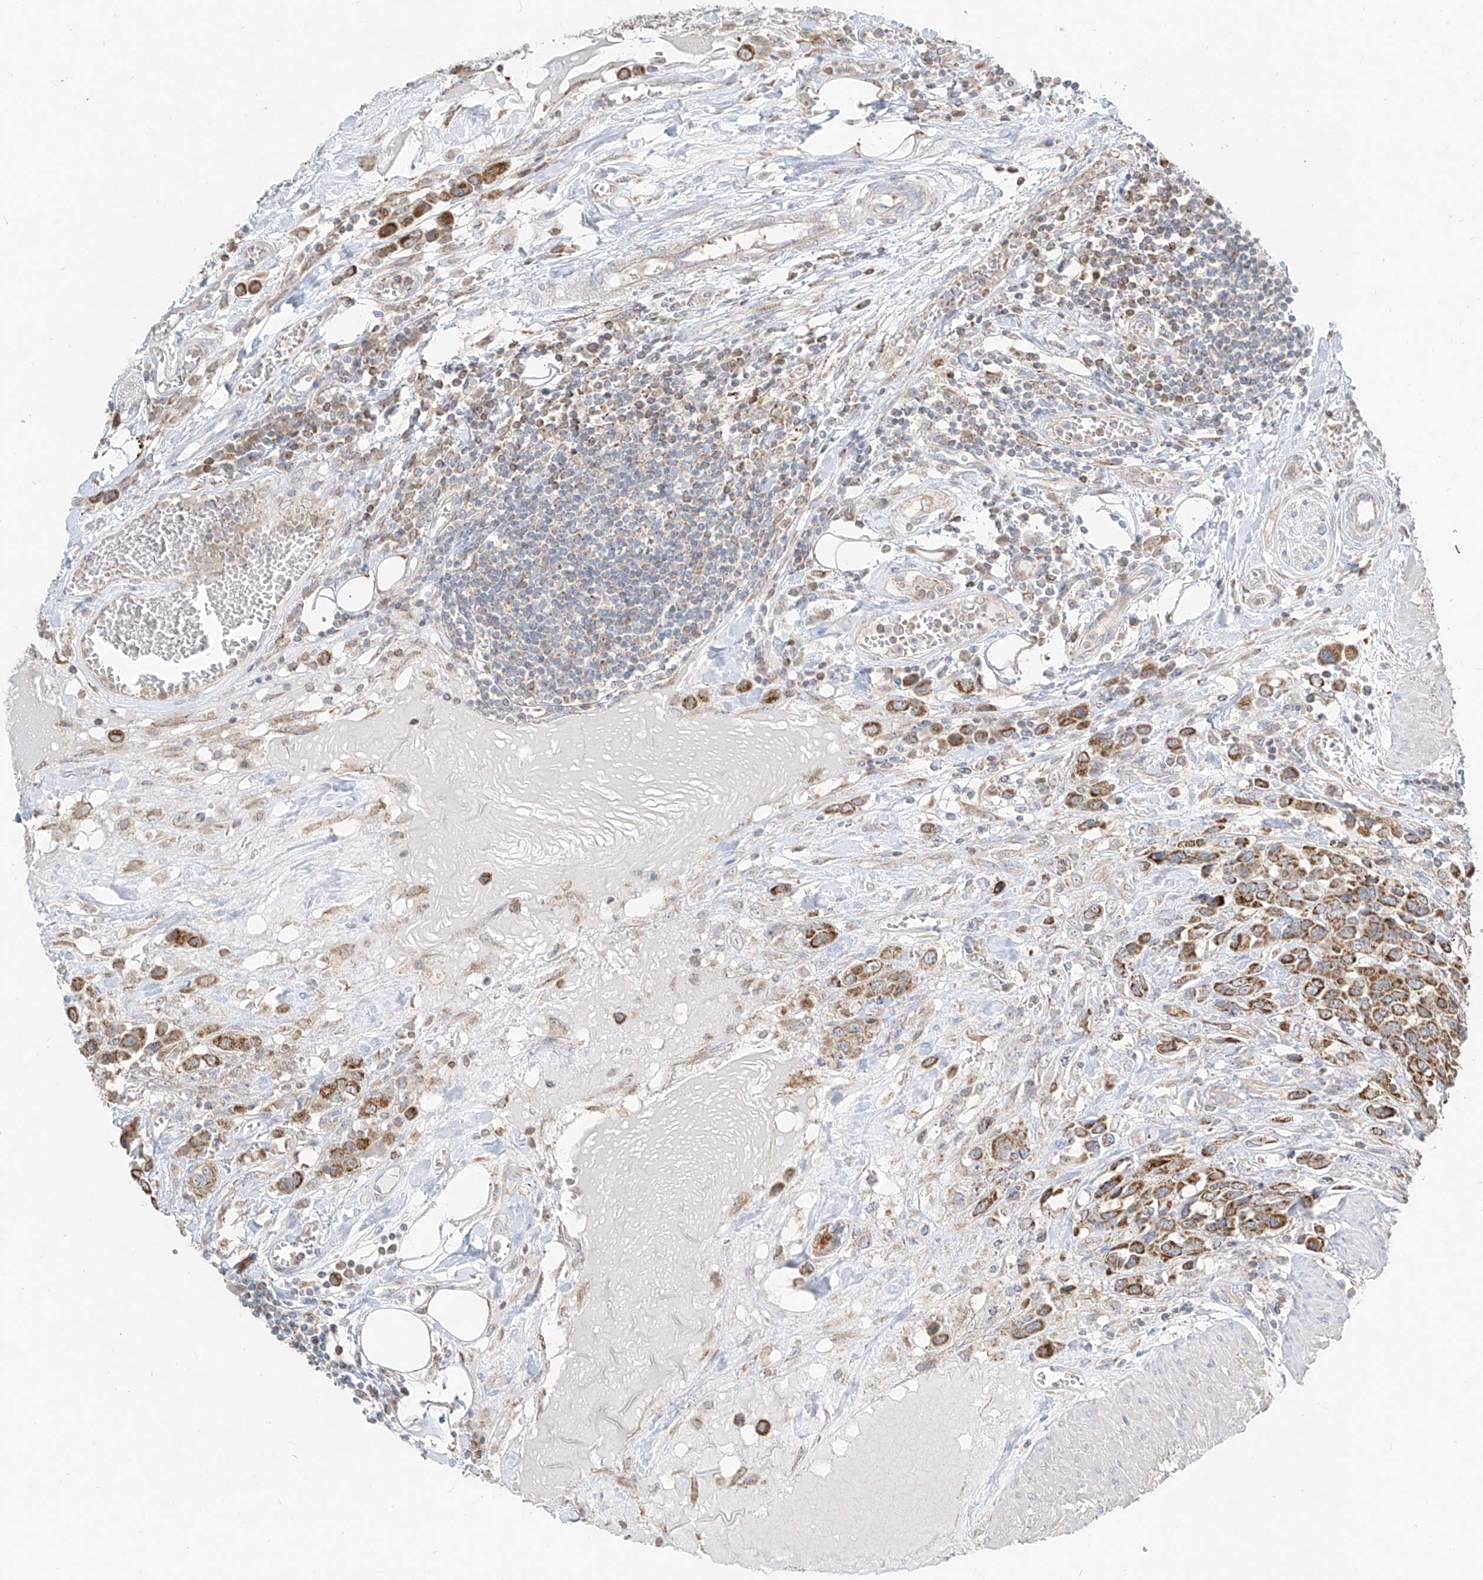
{"staining": {"intensity": "moderate", "quantity": ">75%", "location": "cytoplasmic/membranous"}, "tissue": "urothelial cancer", "cell_type": "Tumor cells", "image_type": "cancer", "snomed": [{"axis": "morphology", "description": "Urothelial carcinoma, High grade"}, {"axis": "topography", "description": "Urinary bladder"}], "caption": "Moderate cytoplasmic/membranous protein staining is present in approximately >75% of tumor cells in high-grade urothelial carcinoma.", "gene": "ETHE1", "patient": {"sex": "male", "age": 50}}